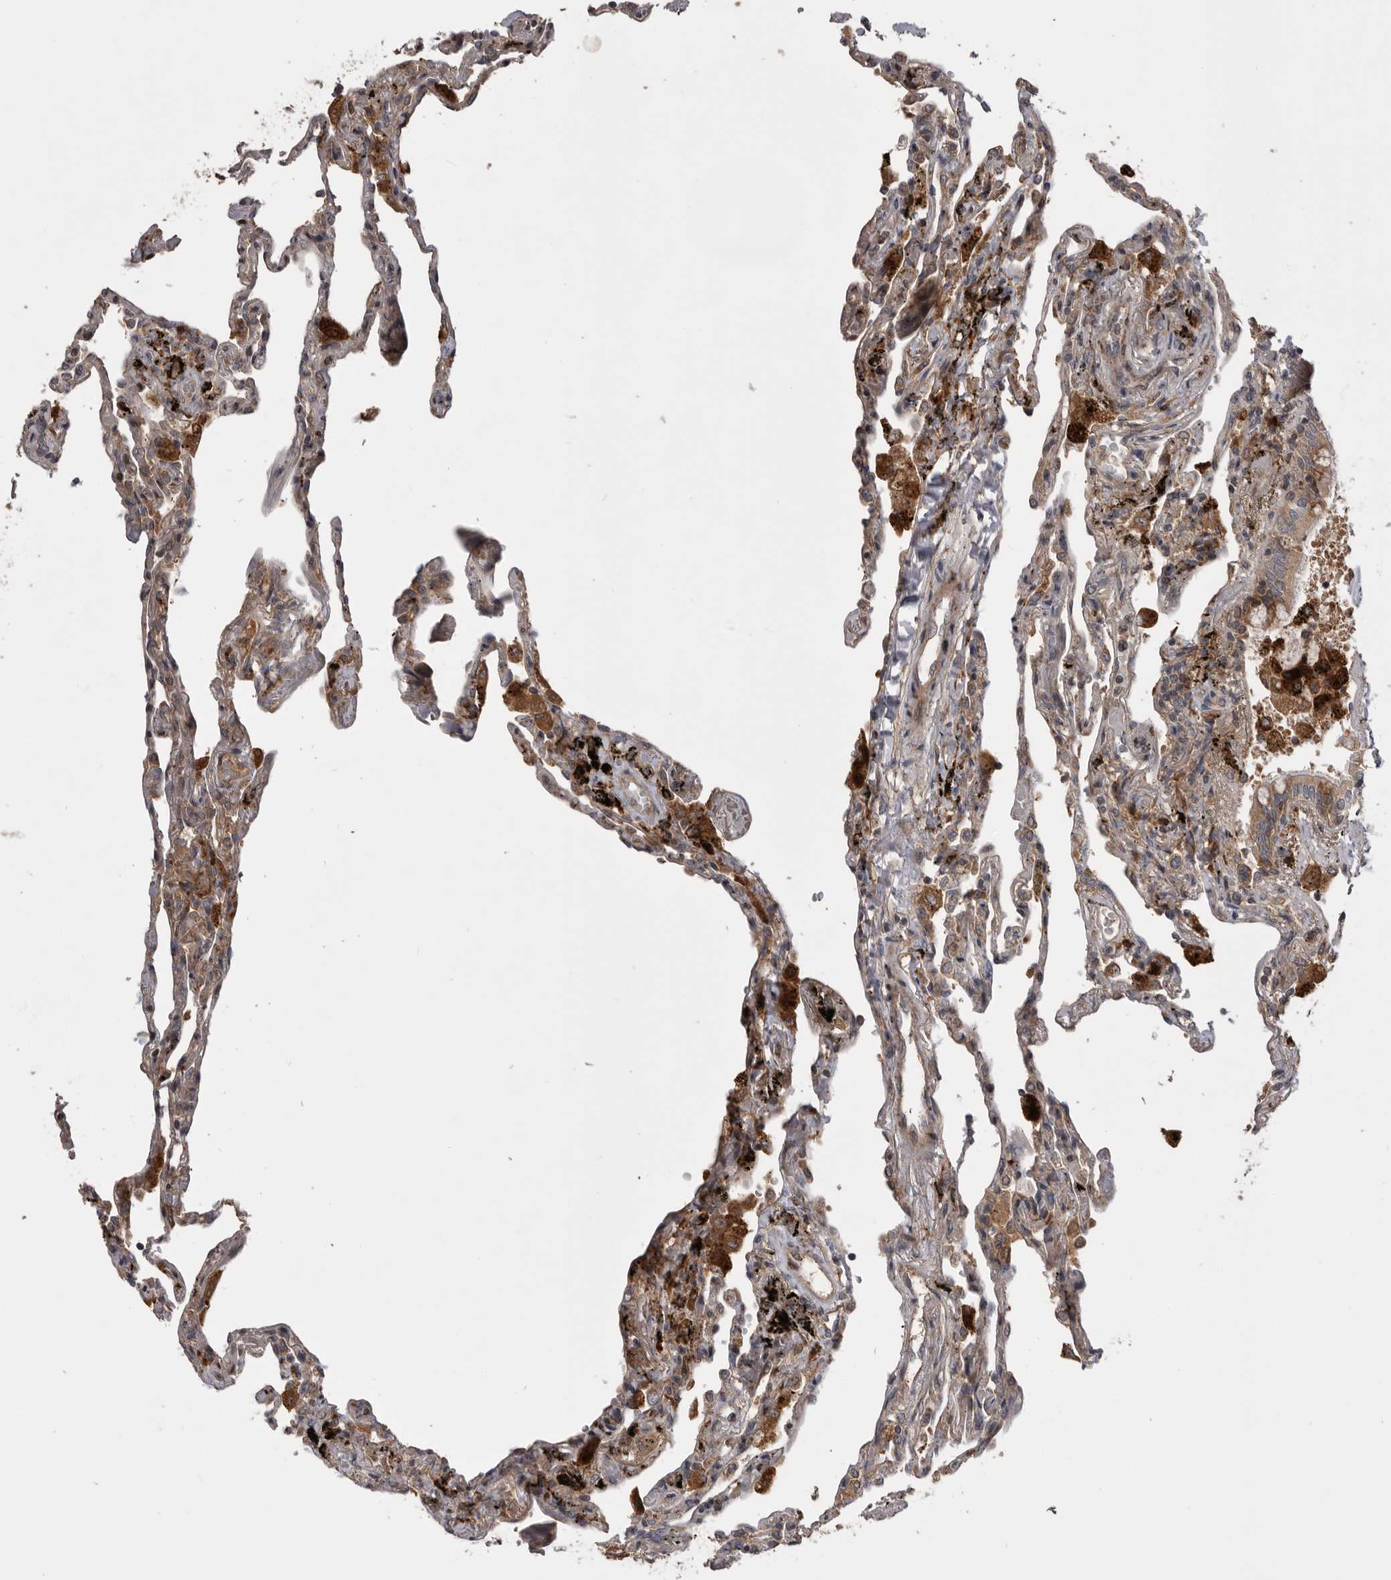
{"staining": {"intensity": "moderate", "quantity": ">75%", "location": "cytoplasmic/membranous"}, "tissue": "lung", "cell_type": "Alveolar cells", "image_type": "normal", "snomed": [{"axis": "morphology", "description": "Normal tissue, NOS"}, {"axis": "topography", "description": "Lung"}], "caption": "Human lung stained with a brown dye reveals moderate cytoplasmic/membranous positive staining in approximately >75% of alveolar cells.", "gene": "RAB3GAP2", "patient": {"sex": "male", "age": 59}}